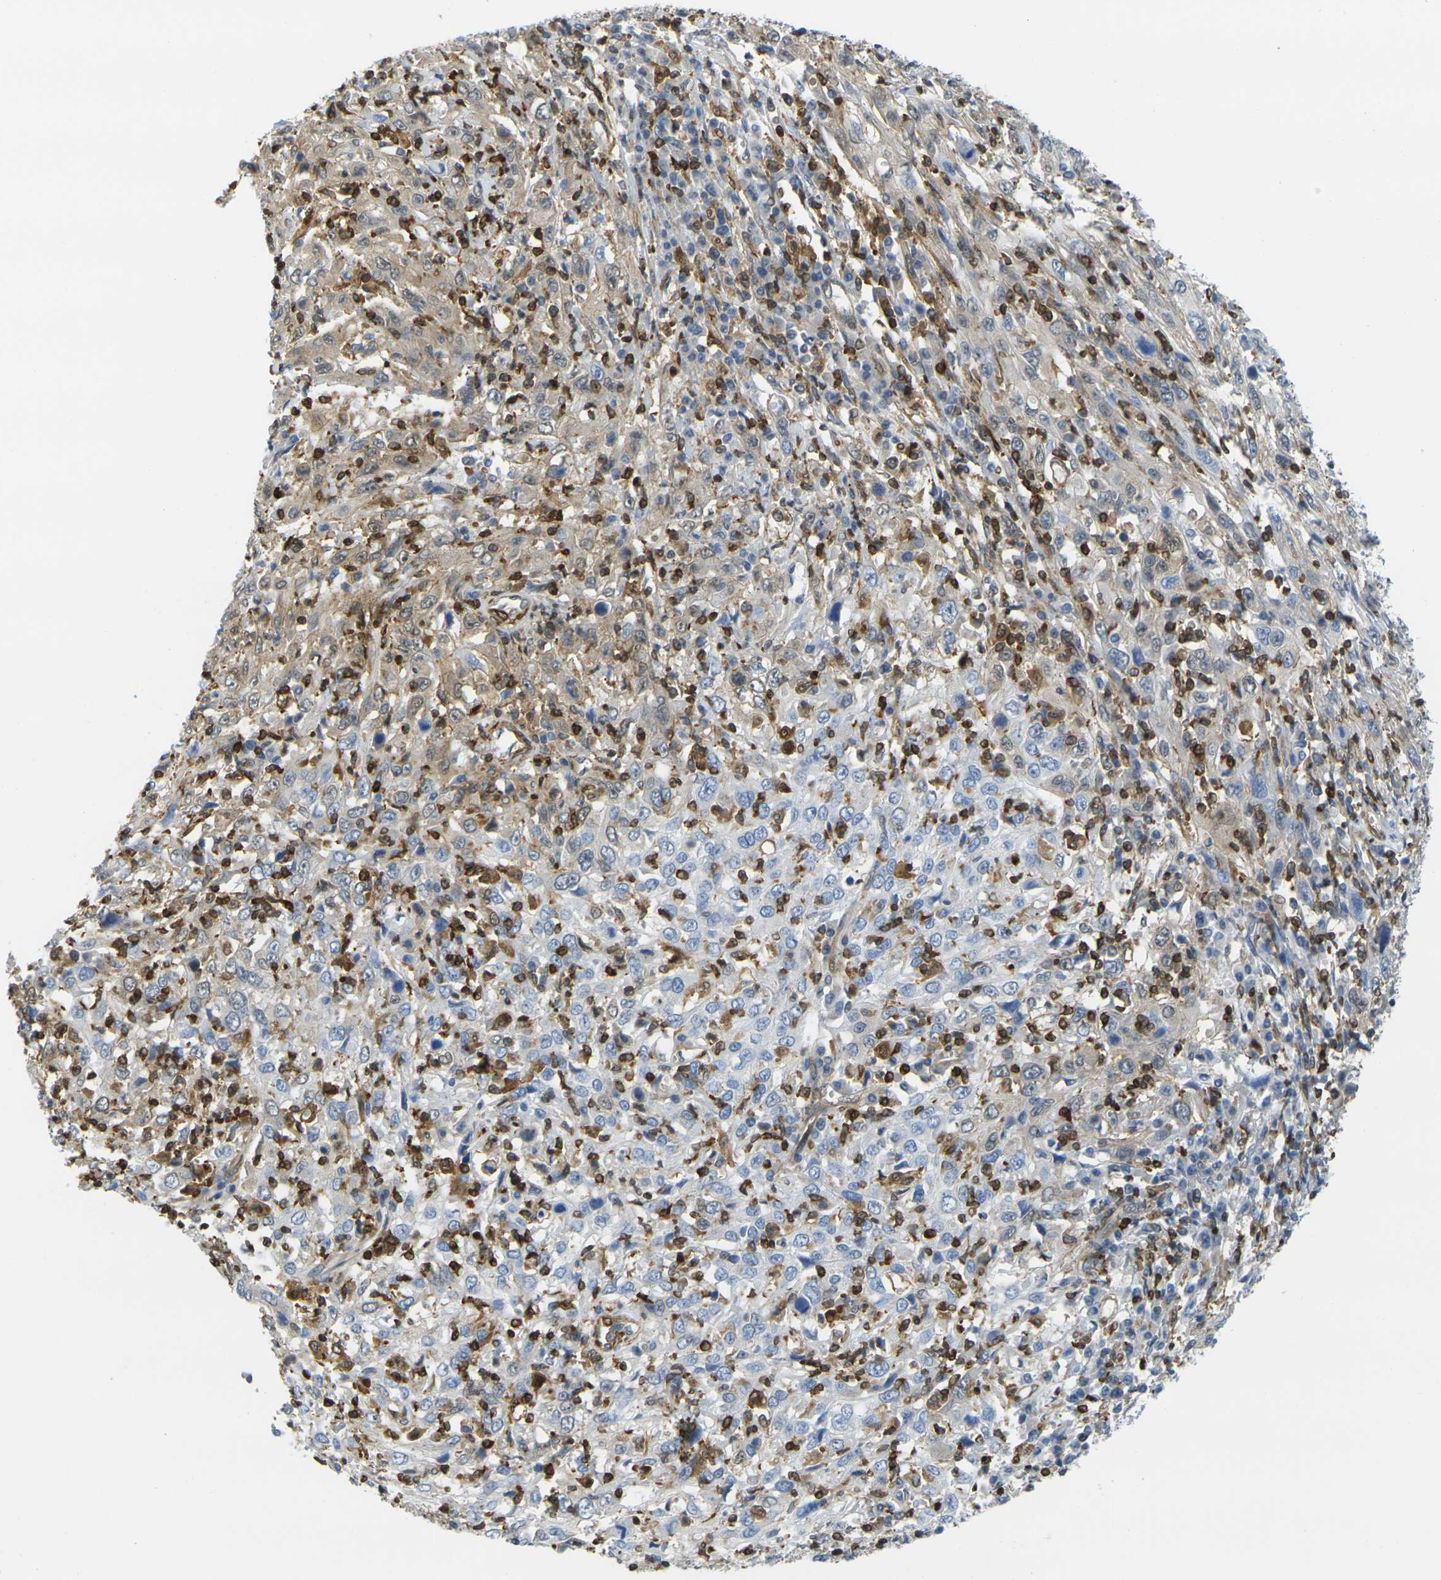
{"staining": {"intensity": "weak", "quantity": "25%-75%", "location": "cytoplasmic/membranous"}, "tissue": "cervical cancer", "cell_type": "Tumor cells", "image_type": "cancer", "snomed": [{"axis": "morphology", "description": "Squamous cell carcinoma, NOS"}, {"axis": "topography", "description": "Cervix"}], "caption": "Protein analysis of cervical cancer (squamous cell carcinoma) tissue reveals weak cytoplasmic/membranous staining in about 25%-75% of tumor cells.", "gene": "LASP1", "patient": {"sex": "female", "age": 46}}